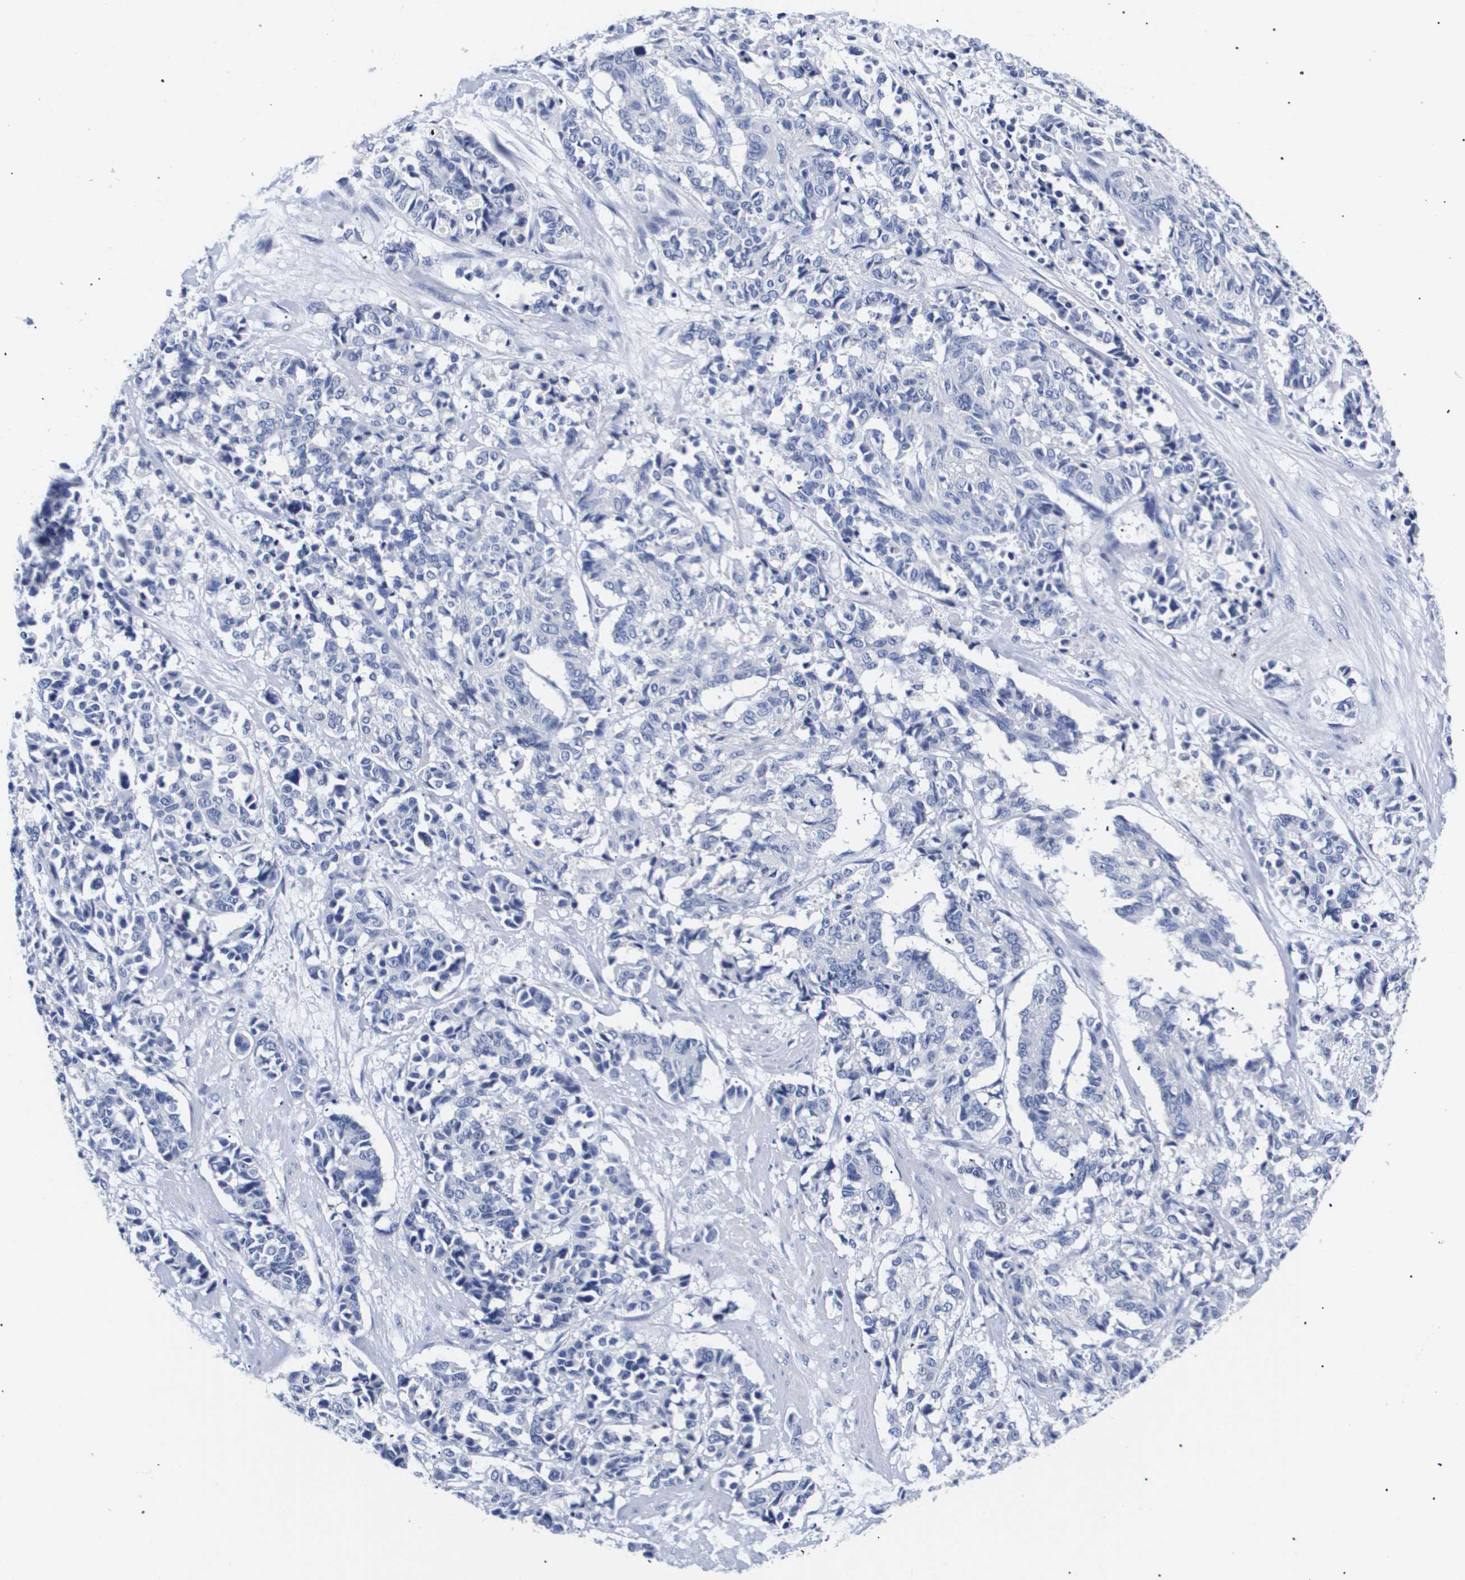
{"staining": {"intensity": "negative", "quantity": "none", "location": "none"}, "tissue": "cervical cancer", "cell_type": "Tumor cells", "image_type": "cancer", "snomed": [{"axis": "morphology", "description": "Squamous cell carcinoma, NOS"}, {"axis": "topography", "description": "Cervix"}], "caption": "Immunohistochemistry photomicrograph of human cervical cancer (squamous cell carcinoma) stained for a protein (brown), which reveals no positivity in tumor cells.", "gene": "ATP6V0A4", "patient": {"sex": "female", "age": 35}}